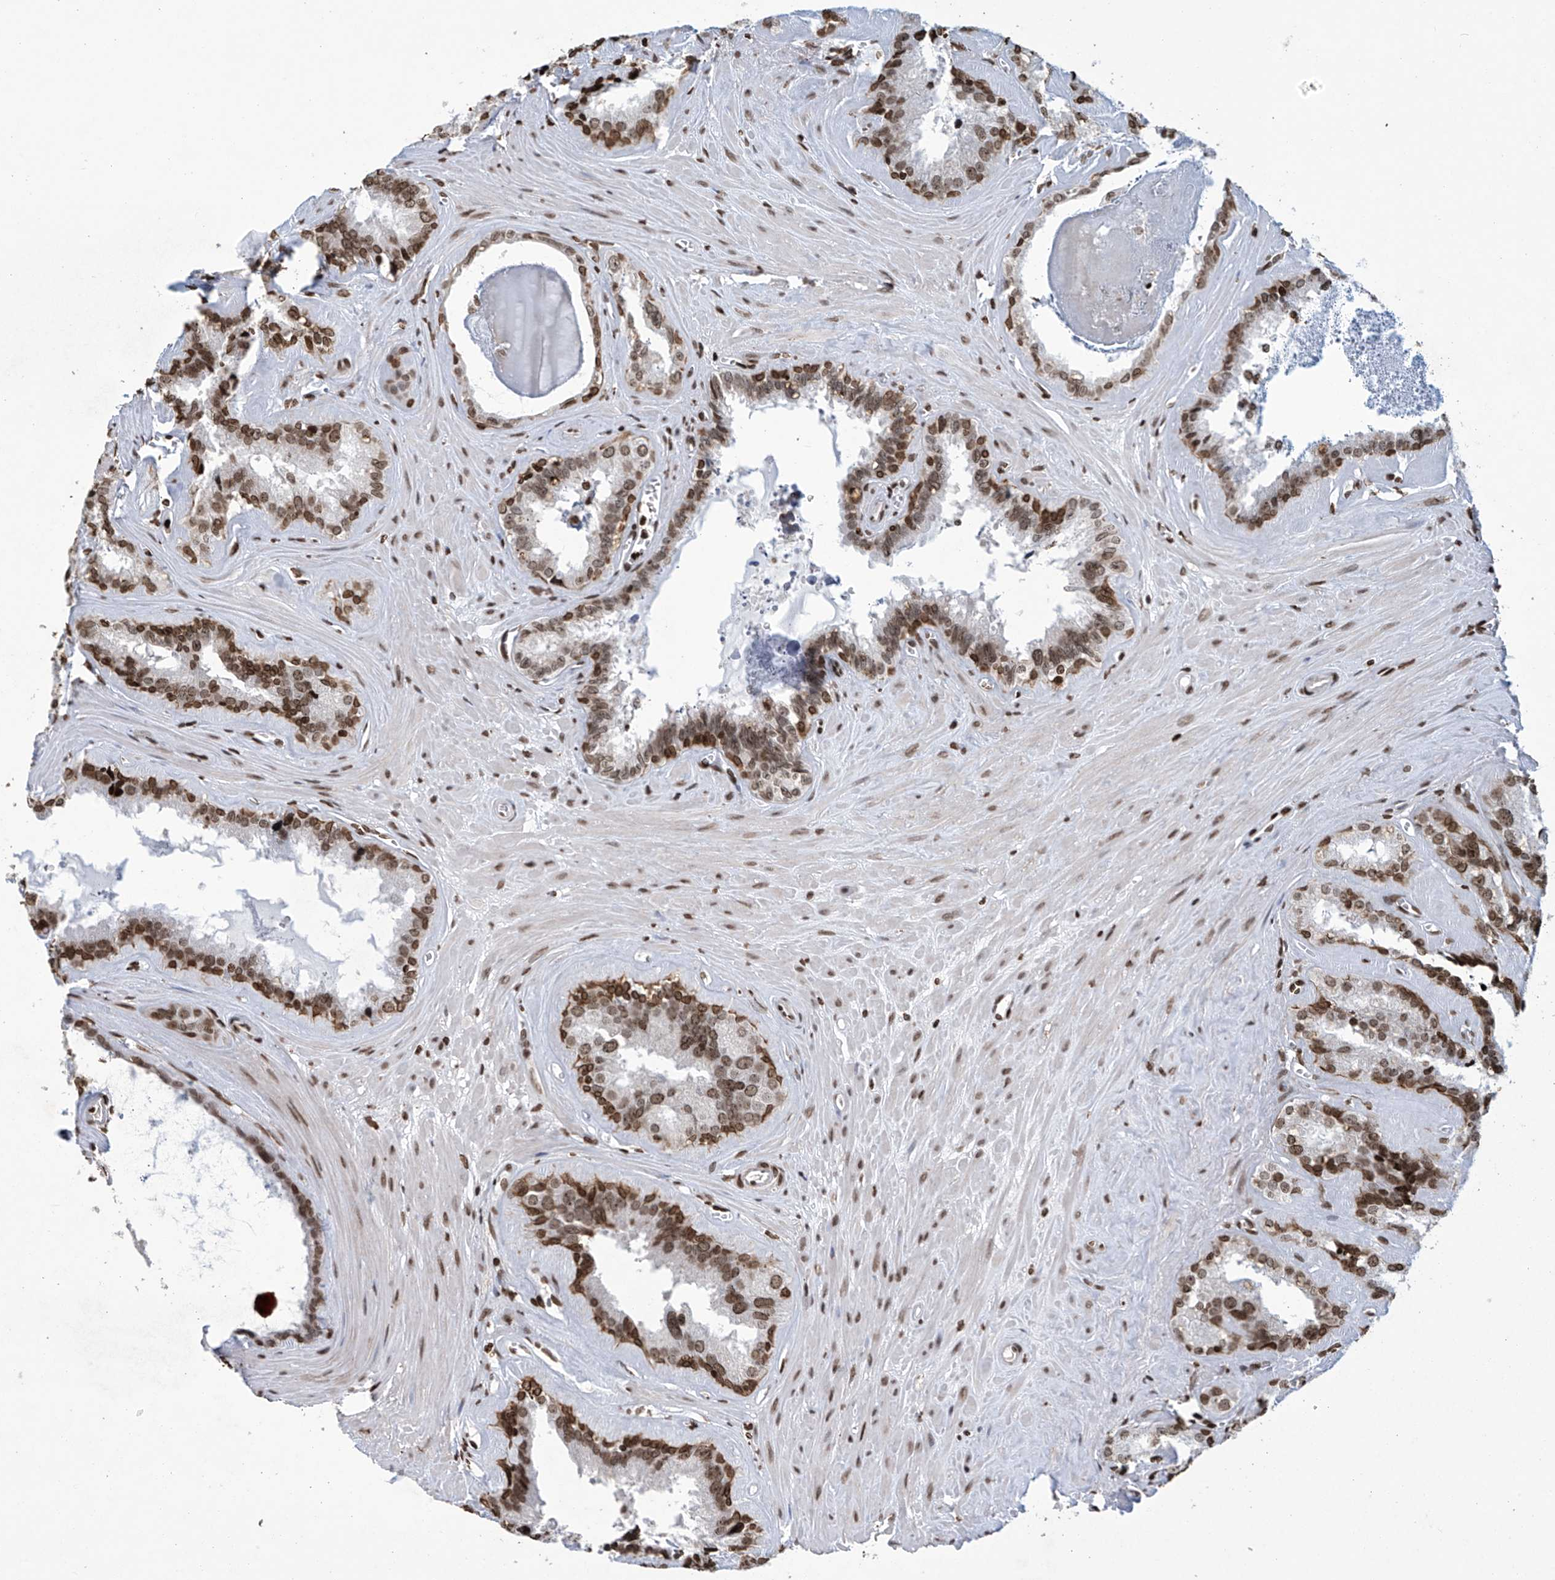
{"staining": {"intensity": "moderate", "quantity": ">75%", "location": "nuclear"}, "tissue": "seminal vesicle", "cell_type": "Glandular cells", "image_type": "normal", "snomed": [{"axis": "morphology", "description": "Normal tissue, NOS"}, {"axis": "topography", "description": "Prostate"}, {"axis": "topography", "description": "Seminal veicle"}], "caption": "DAB (3,3'-diaminobenzidine) immunohistochemical staining of unremarkable human seminal vesicle reveals moderate nuclear protein expression in about >75% of glandular cells.", "gene": "H4C16", "patient": {"sex": "male", "age": 59}}